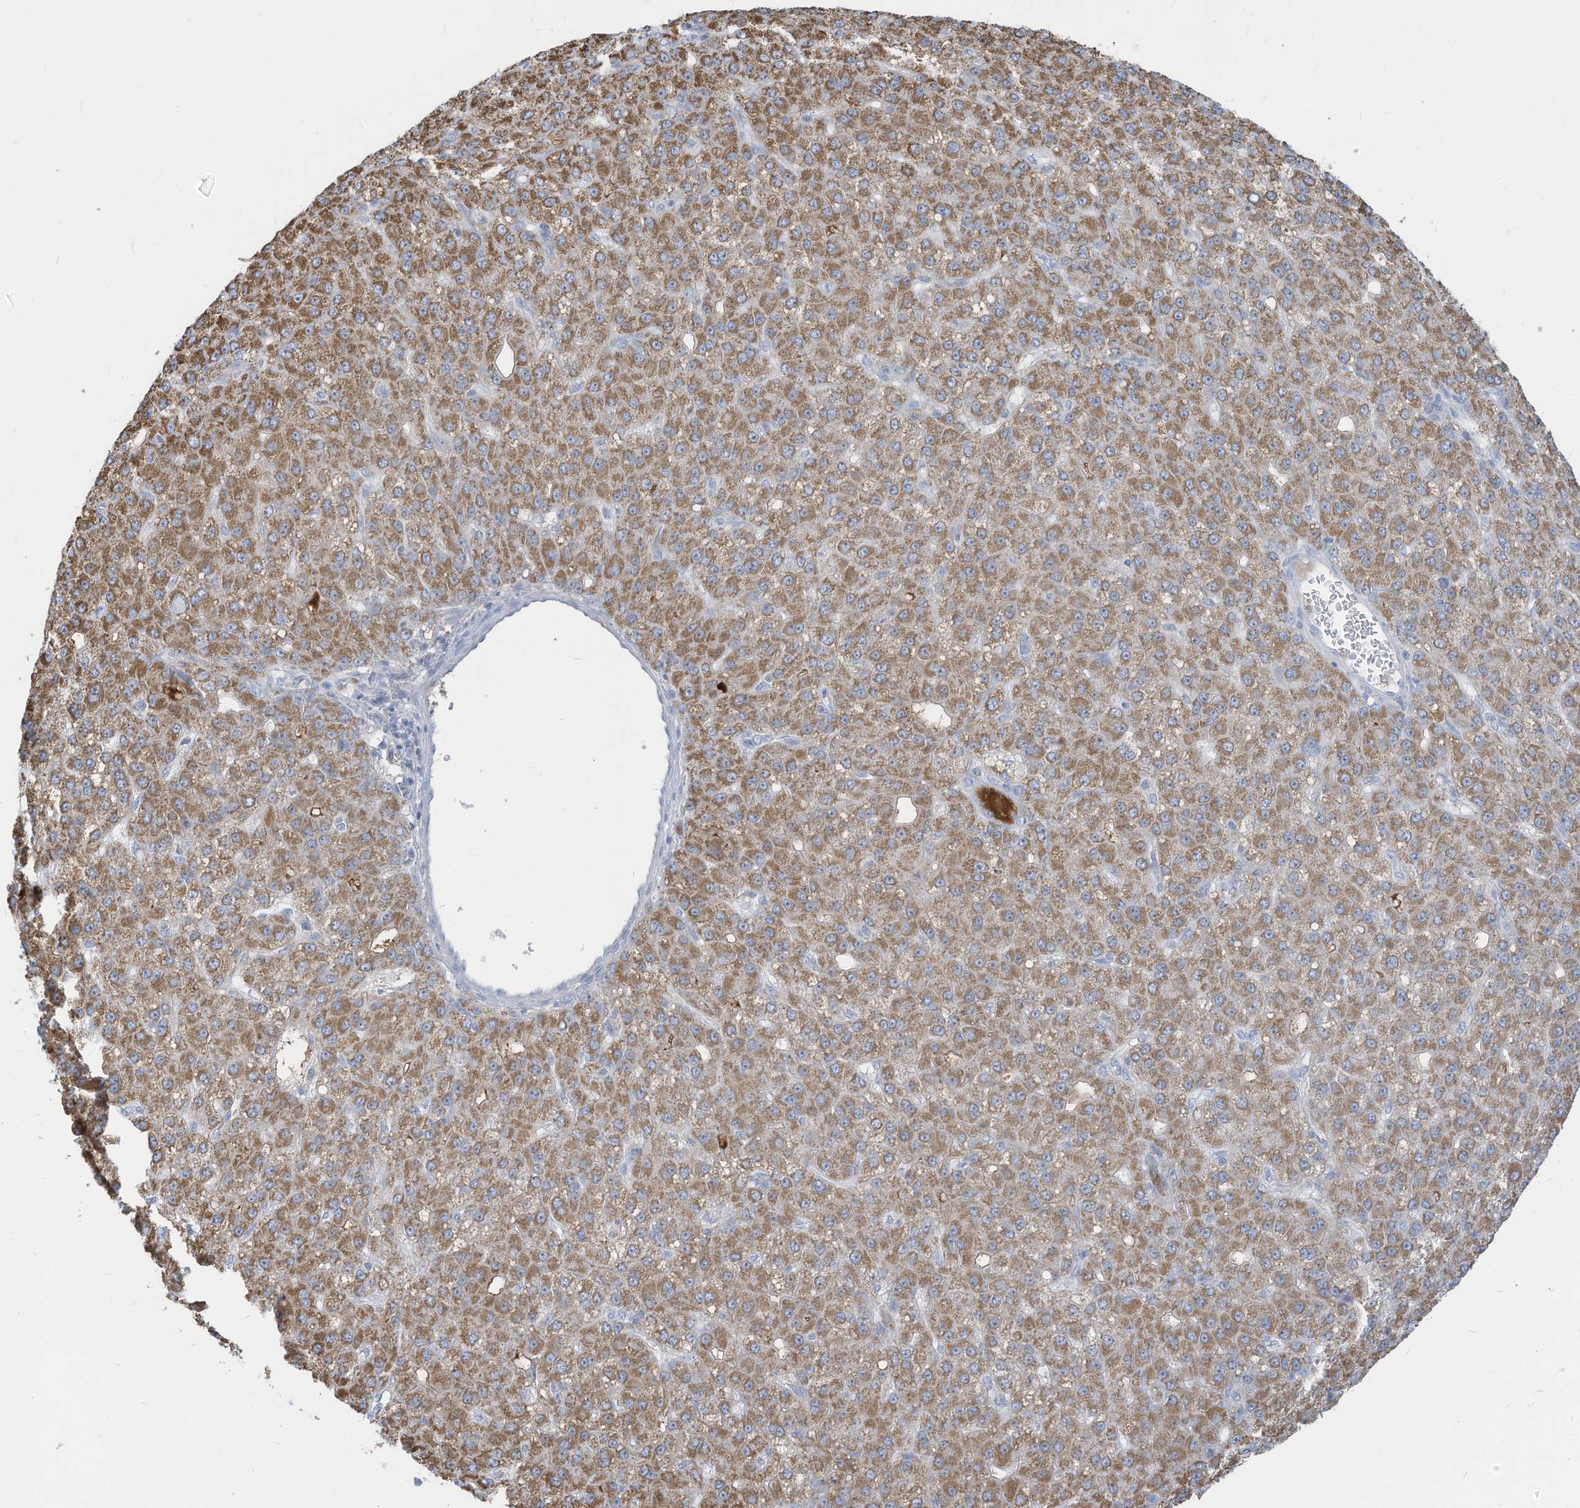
{"staining": {"intensity": "moderate", "quantity": ">75%", "location": "cytoplasmic/membranous"}, "tissue": "liver cancer", "cell_type": "Tumor cells", "image_type": "cancer", "snomed": [{"axis": "morphology", "description": "Carcinoma, Hepatocellular, NOS"}, {"axis": "topography", "description": "Liver"}], "caption": "Liver hepatocellular carcinoma was stained to show a protein in brown. There is medium levels of moderate cytoplasmic/membranous staining in approximately >75% of tumor cells.", "gene": "NLN", "patient": {"sex": "male", "age": 67}}